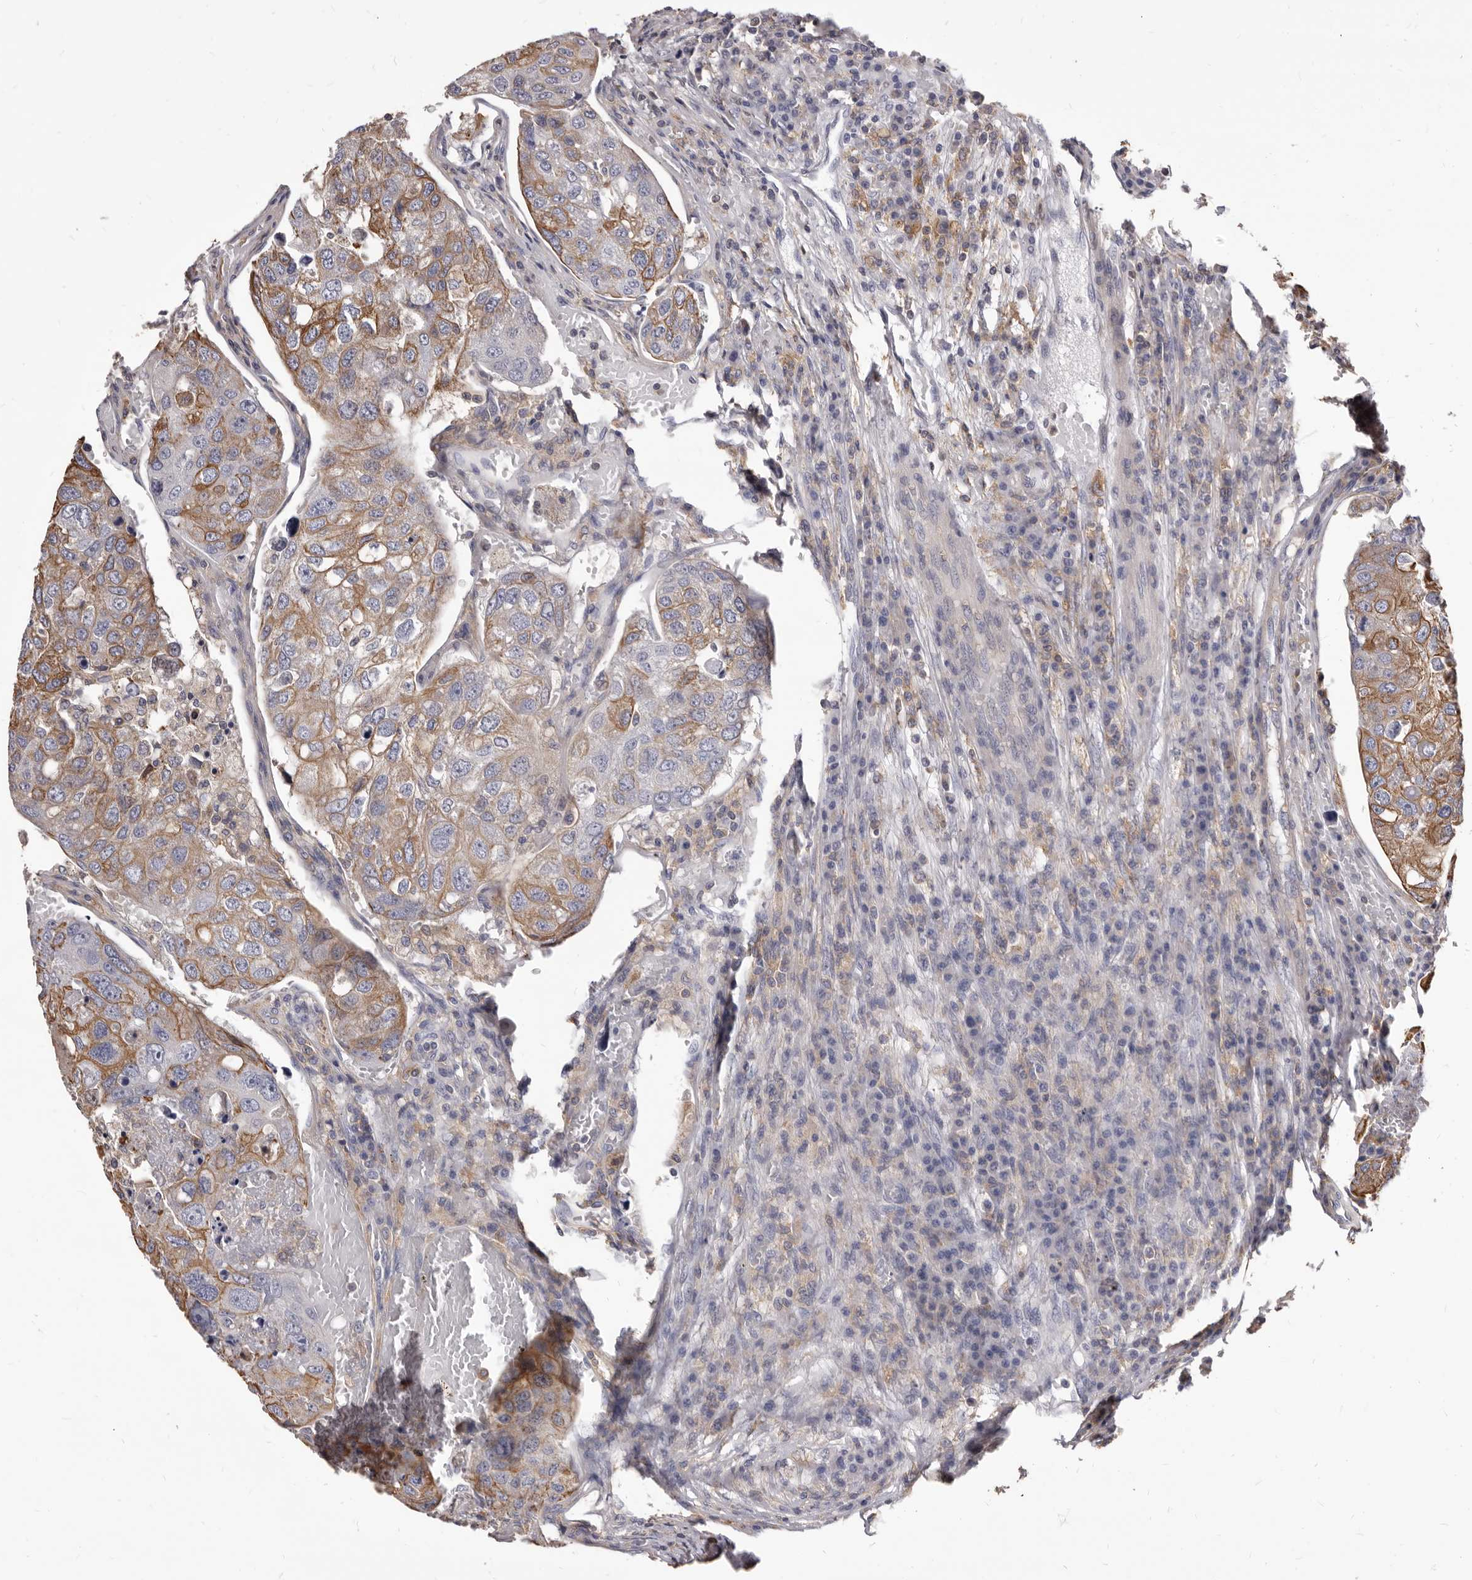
{"staining": {"intensity": "moderate", "quantity": "25%-75%", "location": "cytoplasmic/membranous"}, "tissue": "urothelial cancer", "cell_type": "Tumor cells", "image_type": "cancer", "snomed": [{"axis": "morphology", "description": "Urothelial carcinoma, High grade"}, {"axis": "topography", "description": "Lymph node"}, {"axis": "topography", "description": "Urinary bladder"}], "caption": "Immunohistochemical staining of urothelial carcinoma (high-grade) exhibits moderate cytoplasmic/membranous protein positivity in approximately 25%-75% of tumor cells. (DAB = brown stain, brightfield microscopy at high magnification).", "gene": "NIBAN1", "patient": {"sex": "male", "age": 51}}